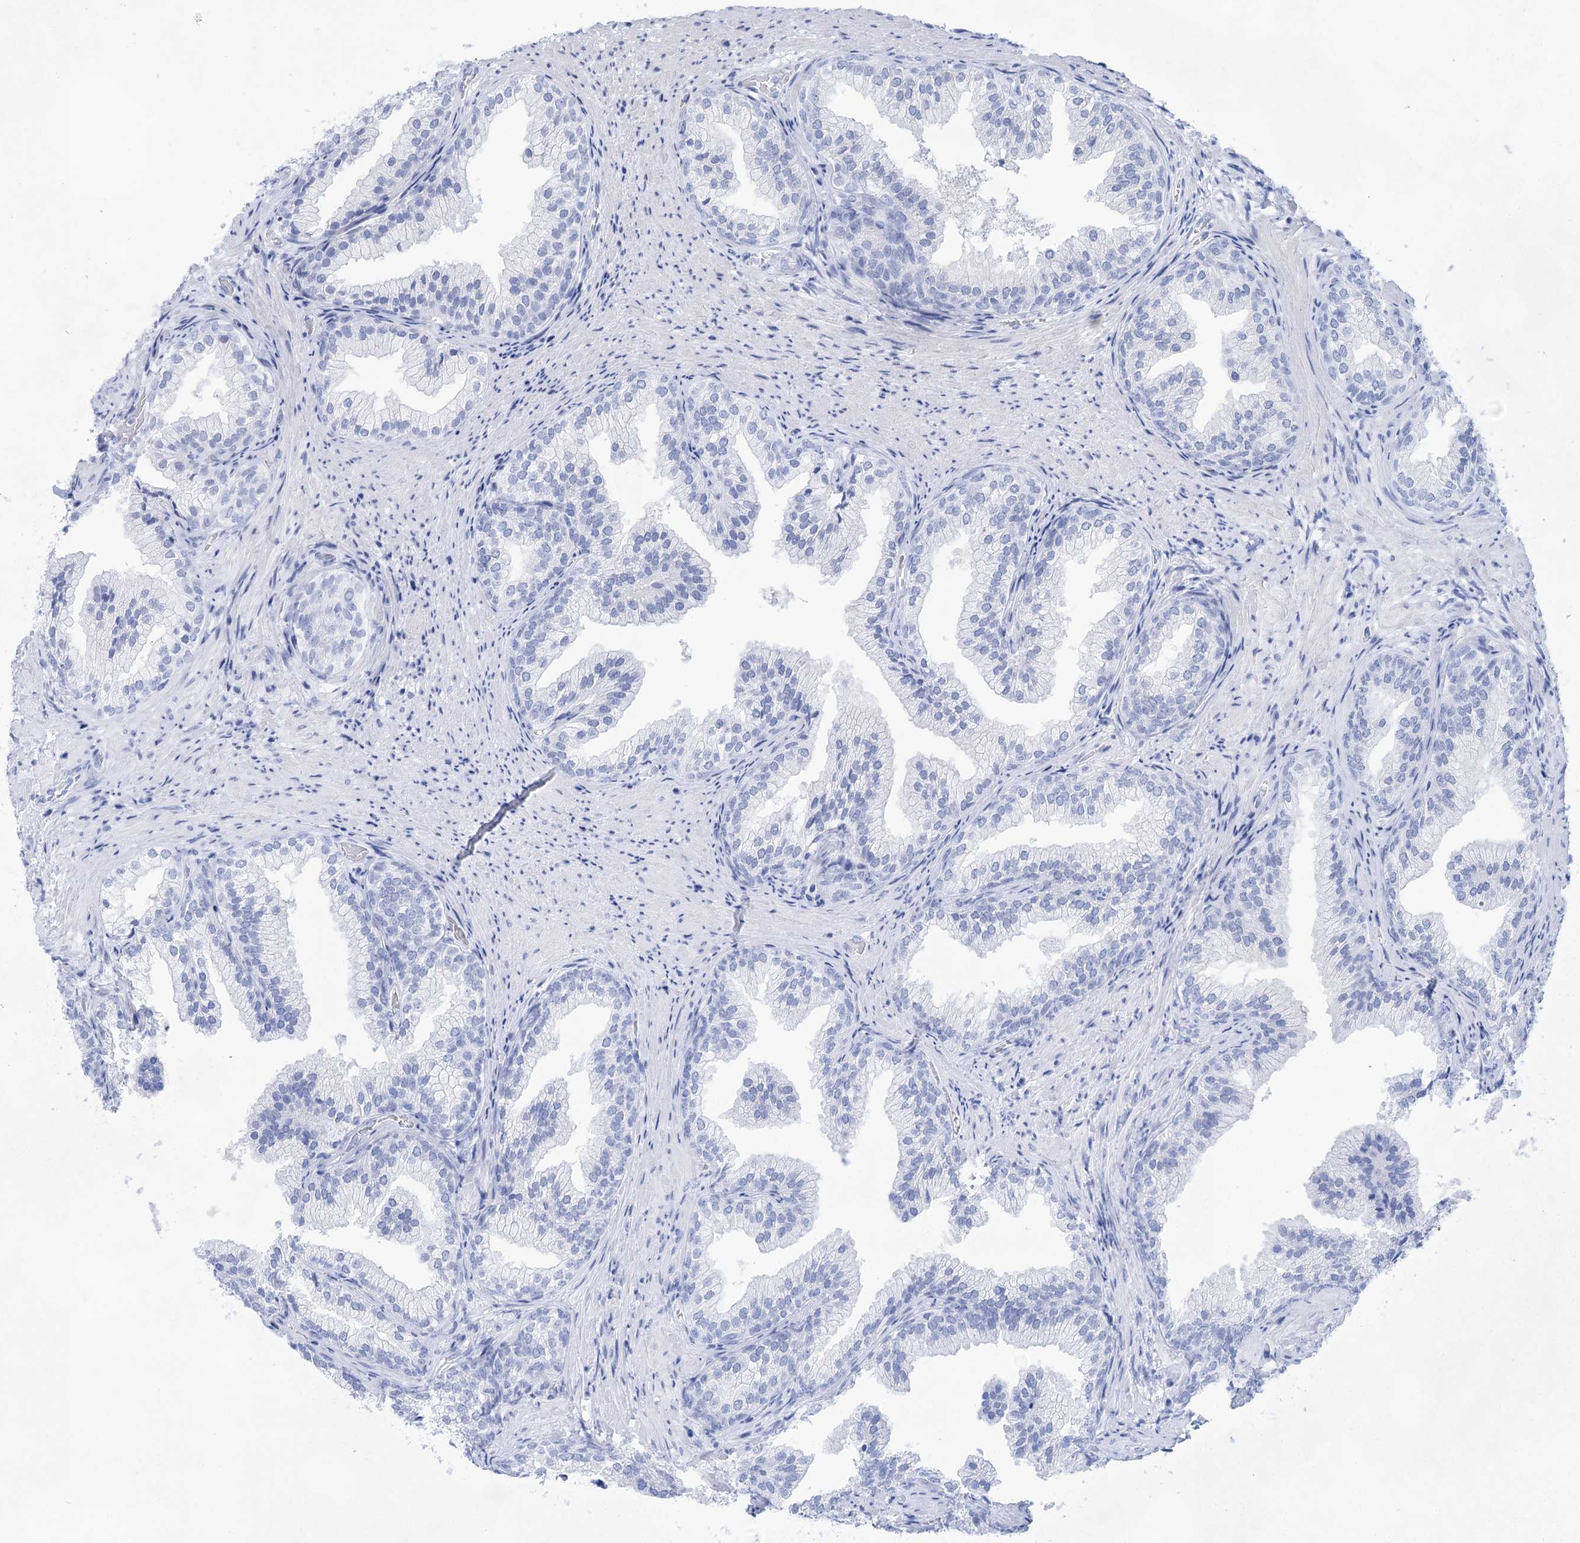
{"staining": {"intensity": "negative", "quantity": "none", "location": "none"}, "tissue": "prostate", "cell_type": "Glandular cells", "image_type": "normal", "snomed": [{"axis": "morphology", "description": "Normal tissue, NOS"}, {"axis": "topography", "description": "Prostate"}], "caption": "Histopathology image shows no protein expression in glandular cells of normal prostate. (Brightfield microscopy of DAB IHC at high magnification).", "gene": "LALBA", "patient": {"sex": "male", "age": 76}}